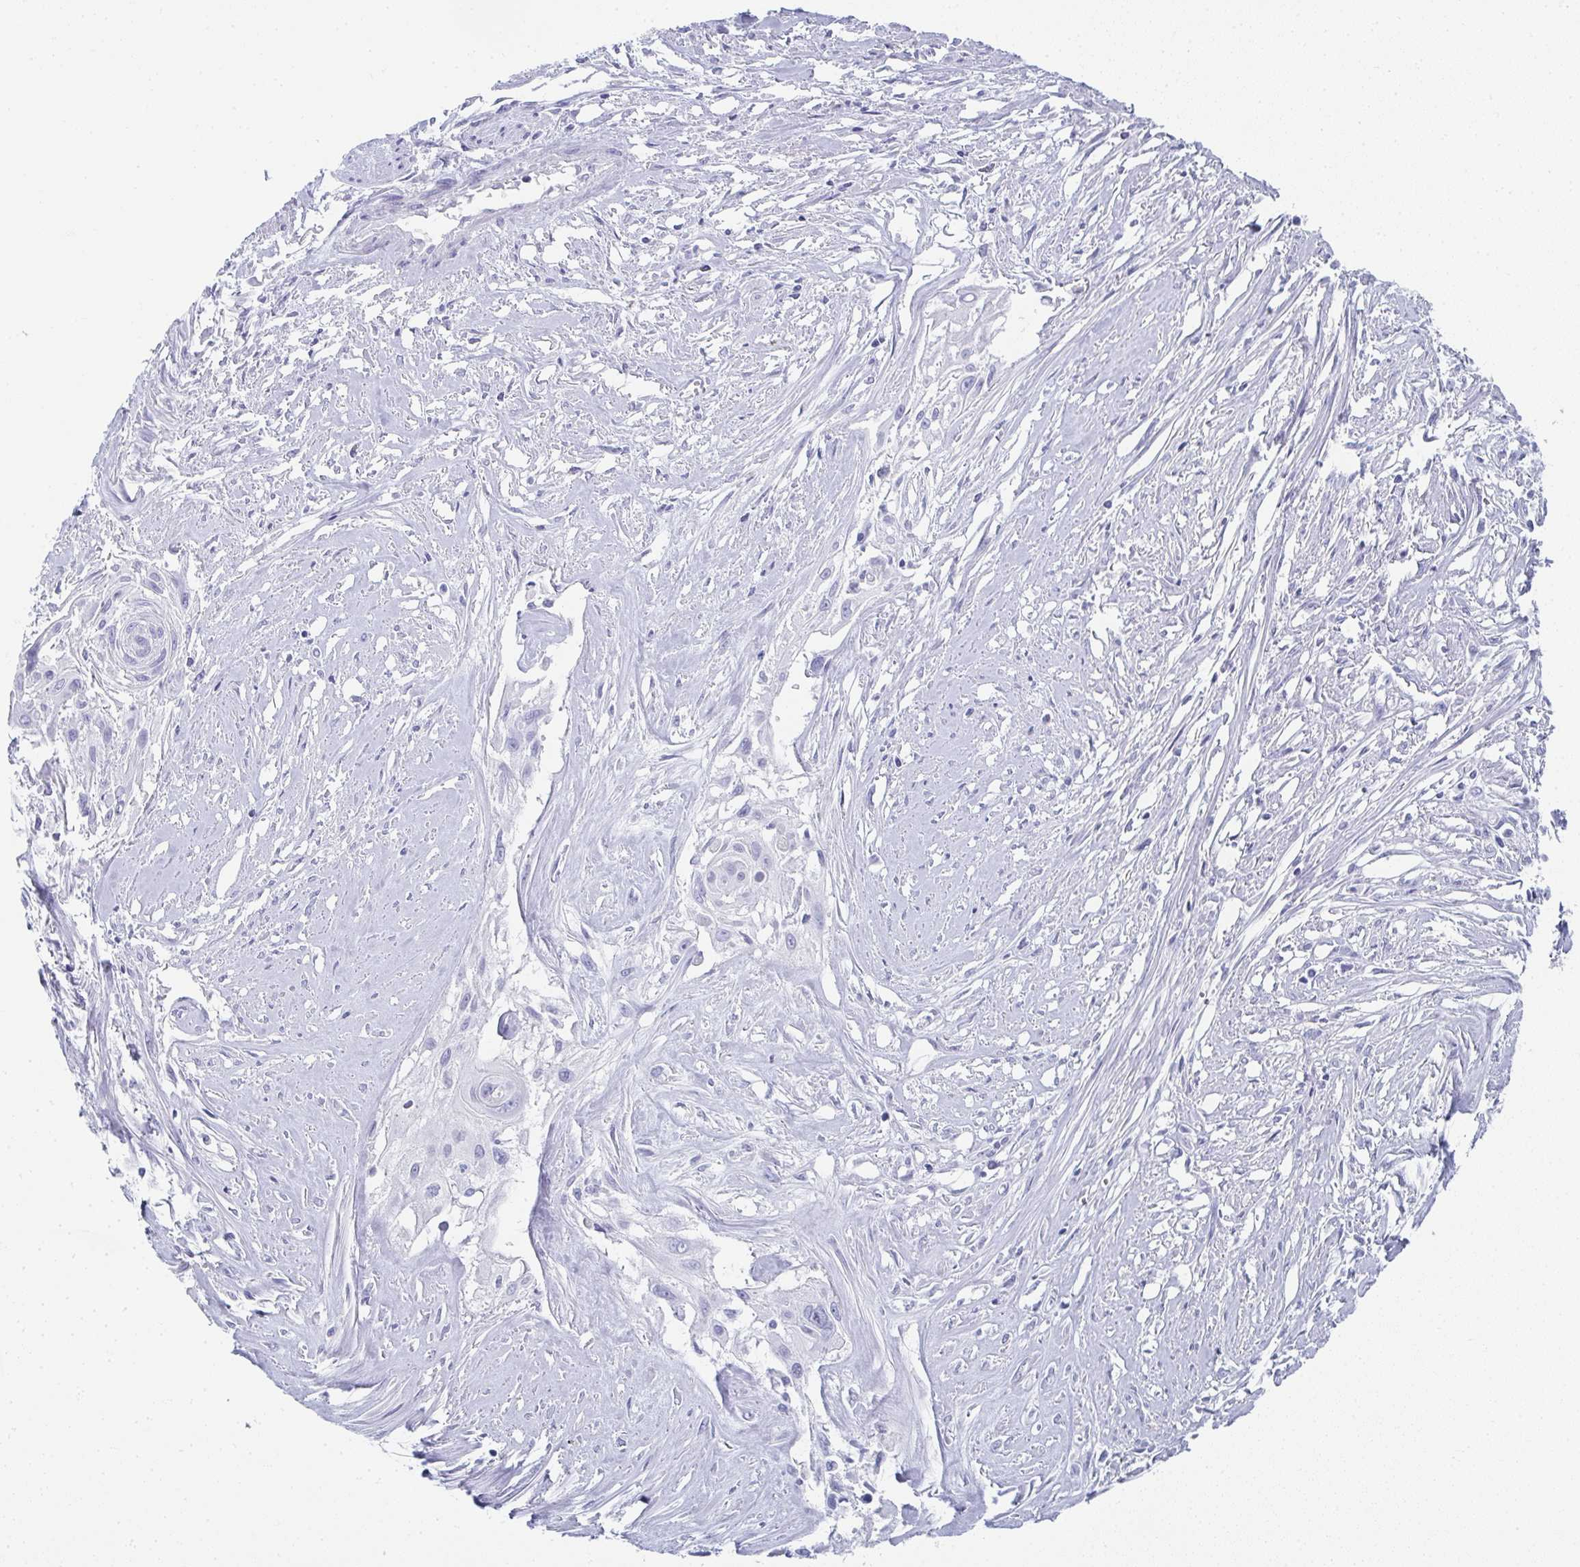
{"staining": {"intensity": "negative", "quantity": "none", "location": "none"}, "tissue": "cervical cancer", "cell_type": "Tumor cells", "image_type": "cancer", "snomed": [{"axis": "morphology", "description": "Squamous cell carcinoma, NOS"}, {"axis": "topography", "description": "Cervix"}], "caption": "Cervical cancer (squamous cell carcinoma) stained for a protein using IHC shows no expression tumor cells.", "gene": "SYCP1", "patient": {"sex": "female", "age": 49}}